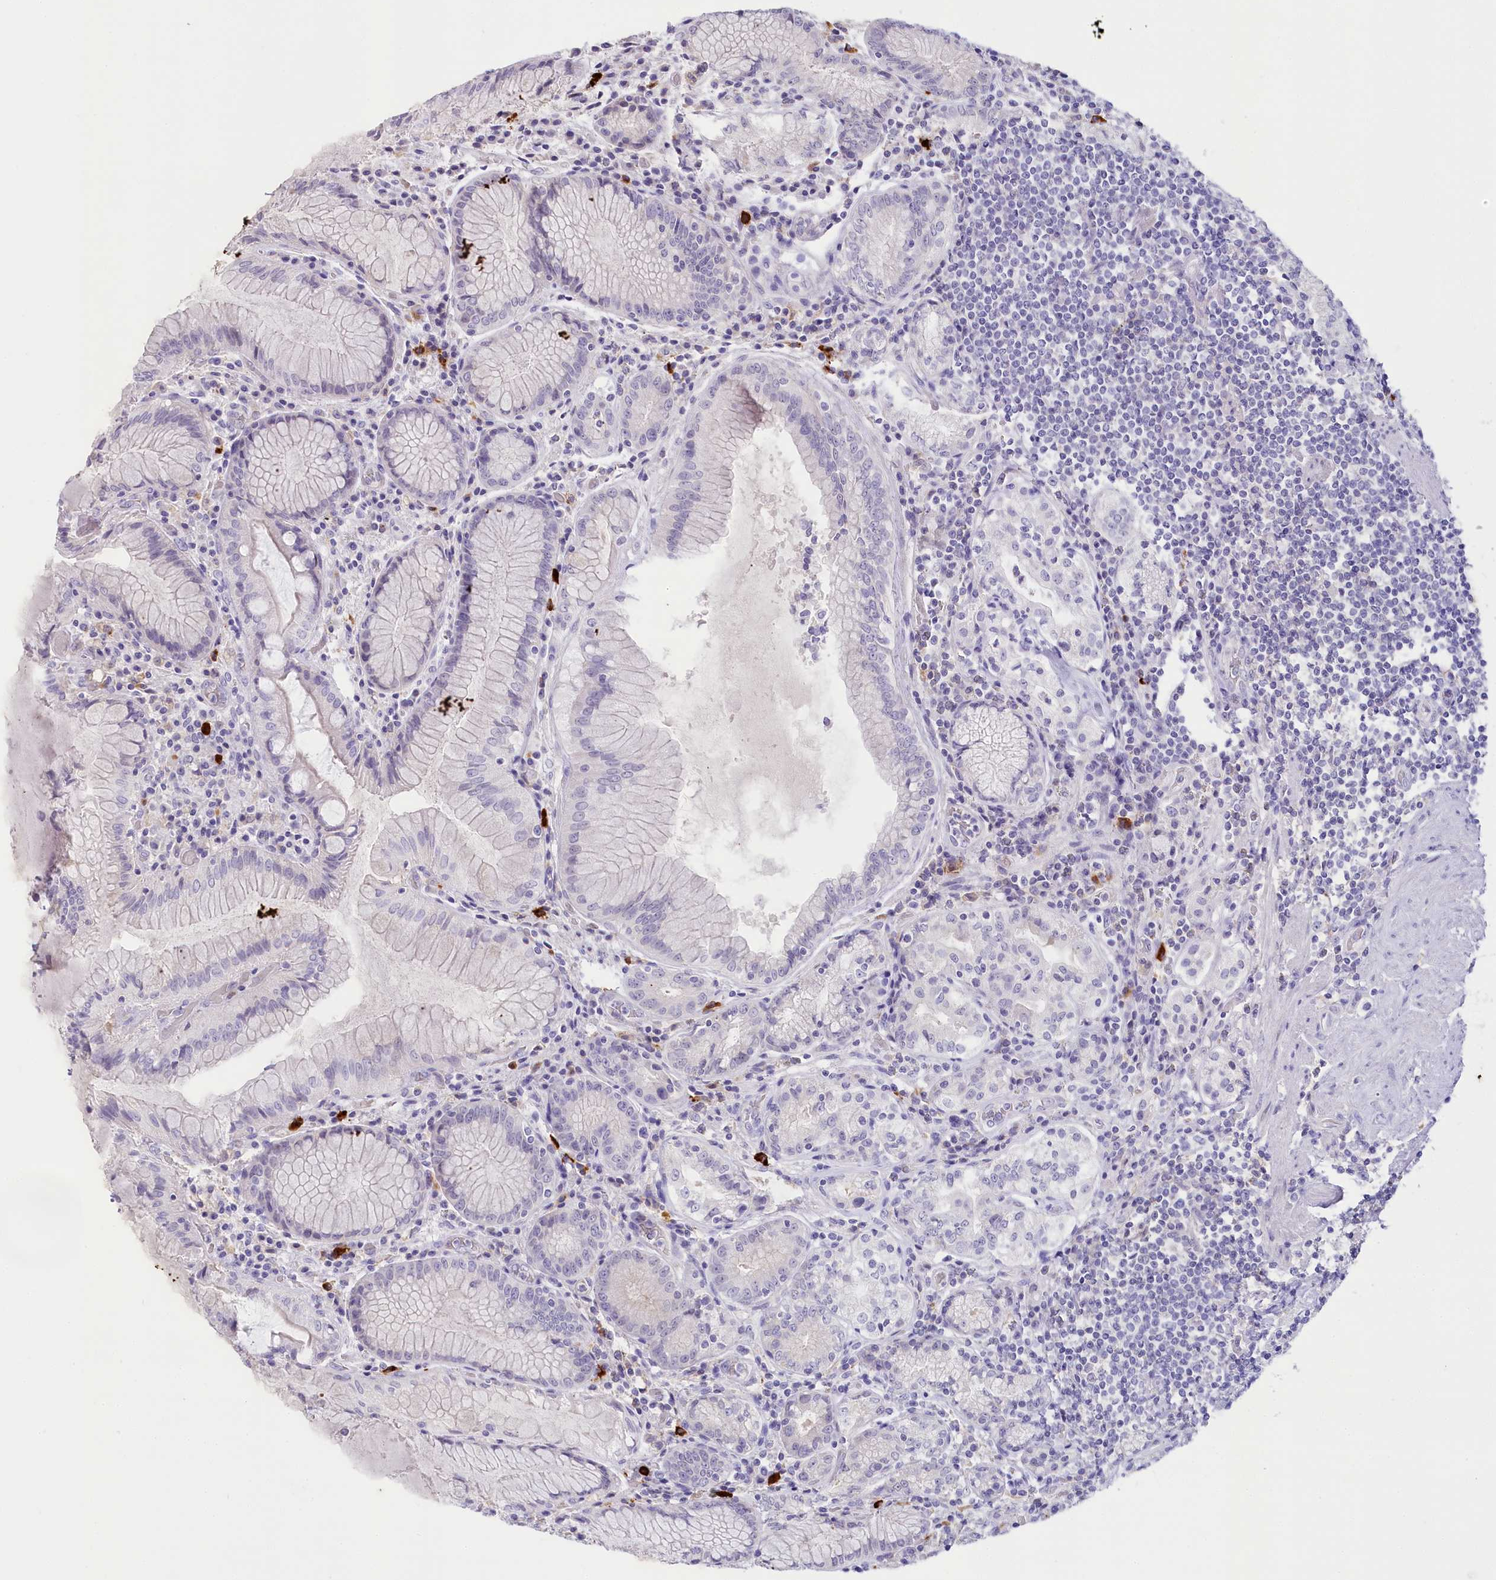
{"staining": {"intensity": "negative", "quantity": "none", "location": "none"}, "tissue": "stomach", "cell_type": "Glandular cells", "image_type": "normal", "snomed": [{"axis": "morphology", "description": "Normal tissue, NOS"}, {"axis": "topography", "description": "Stomach, upper"}, {"axis": "topography", "description": "Stomach, lower"}], "caption": "Immunohistochemical staining of normal stomach reveals no significant expression in glandular cells.", "gene": "MYOZ1", "patient": {"sex": "female", "age": 76}}